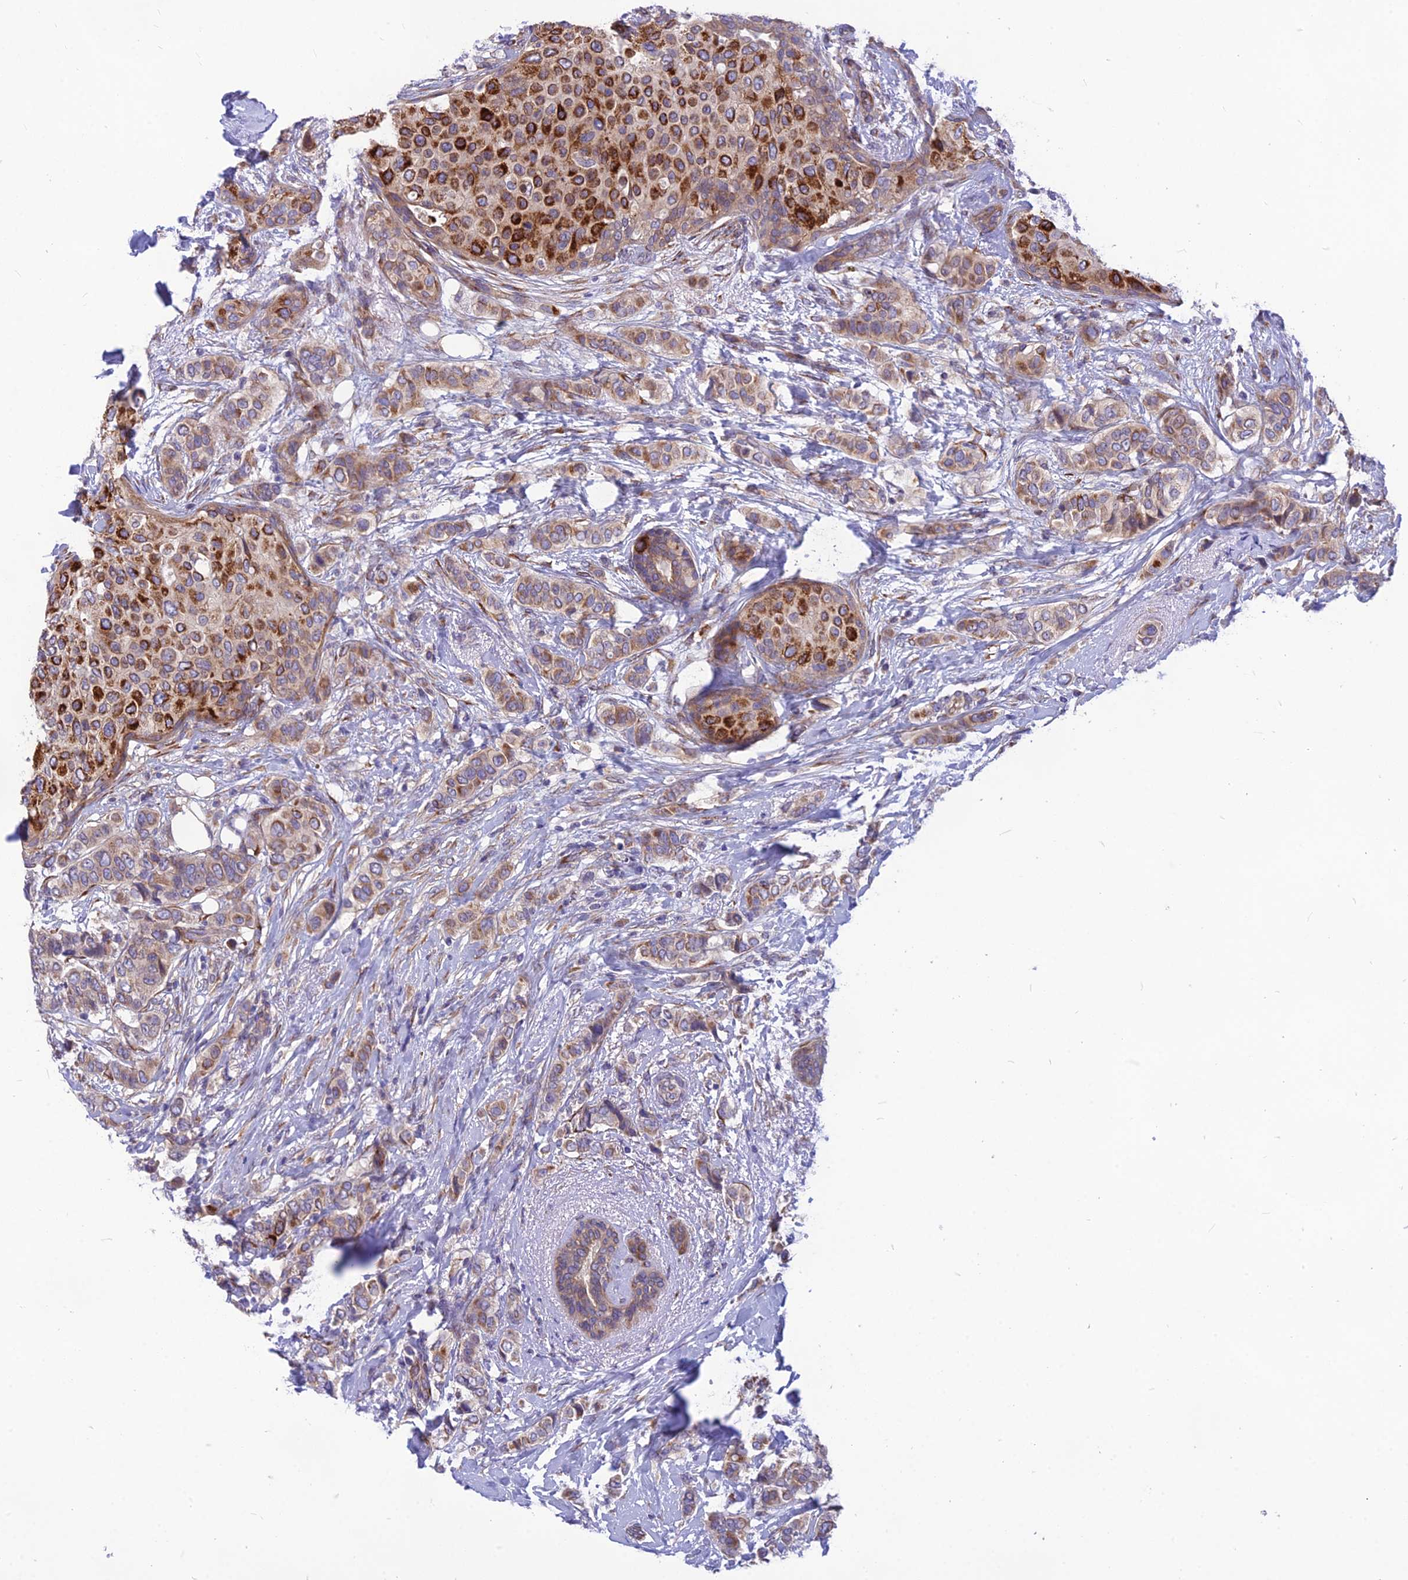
{"staining": {"intensity": "strong", "quantity": "25%-75%", "location": "cytoplasmic/membranous"}, "tissue": "breast cancer", "cell_type": "Tumor cells", "image_type": "cancer", "snomed": [{"axis": "morphology", "description": "Lobular carcinoma"}, {"axis": "topography", "description": "Breast"}], "caption": "DAB immunohistochemical staining of breast cancer demonstrates strong cytoplasmic/membranous protein positivity in about 25%-75% of tumor cells.", "gene": "PTCD2", "patient": {"sex": "female", "age": 51}}